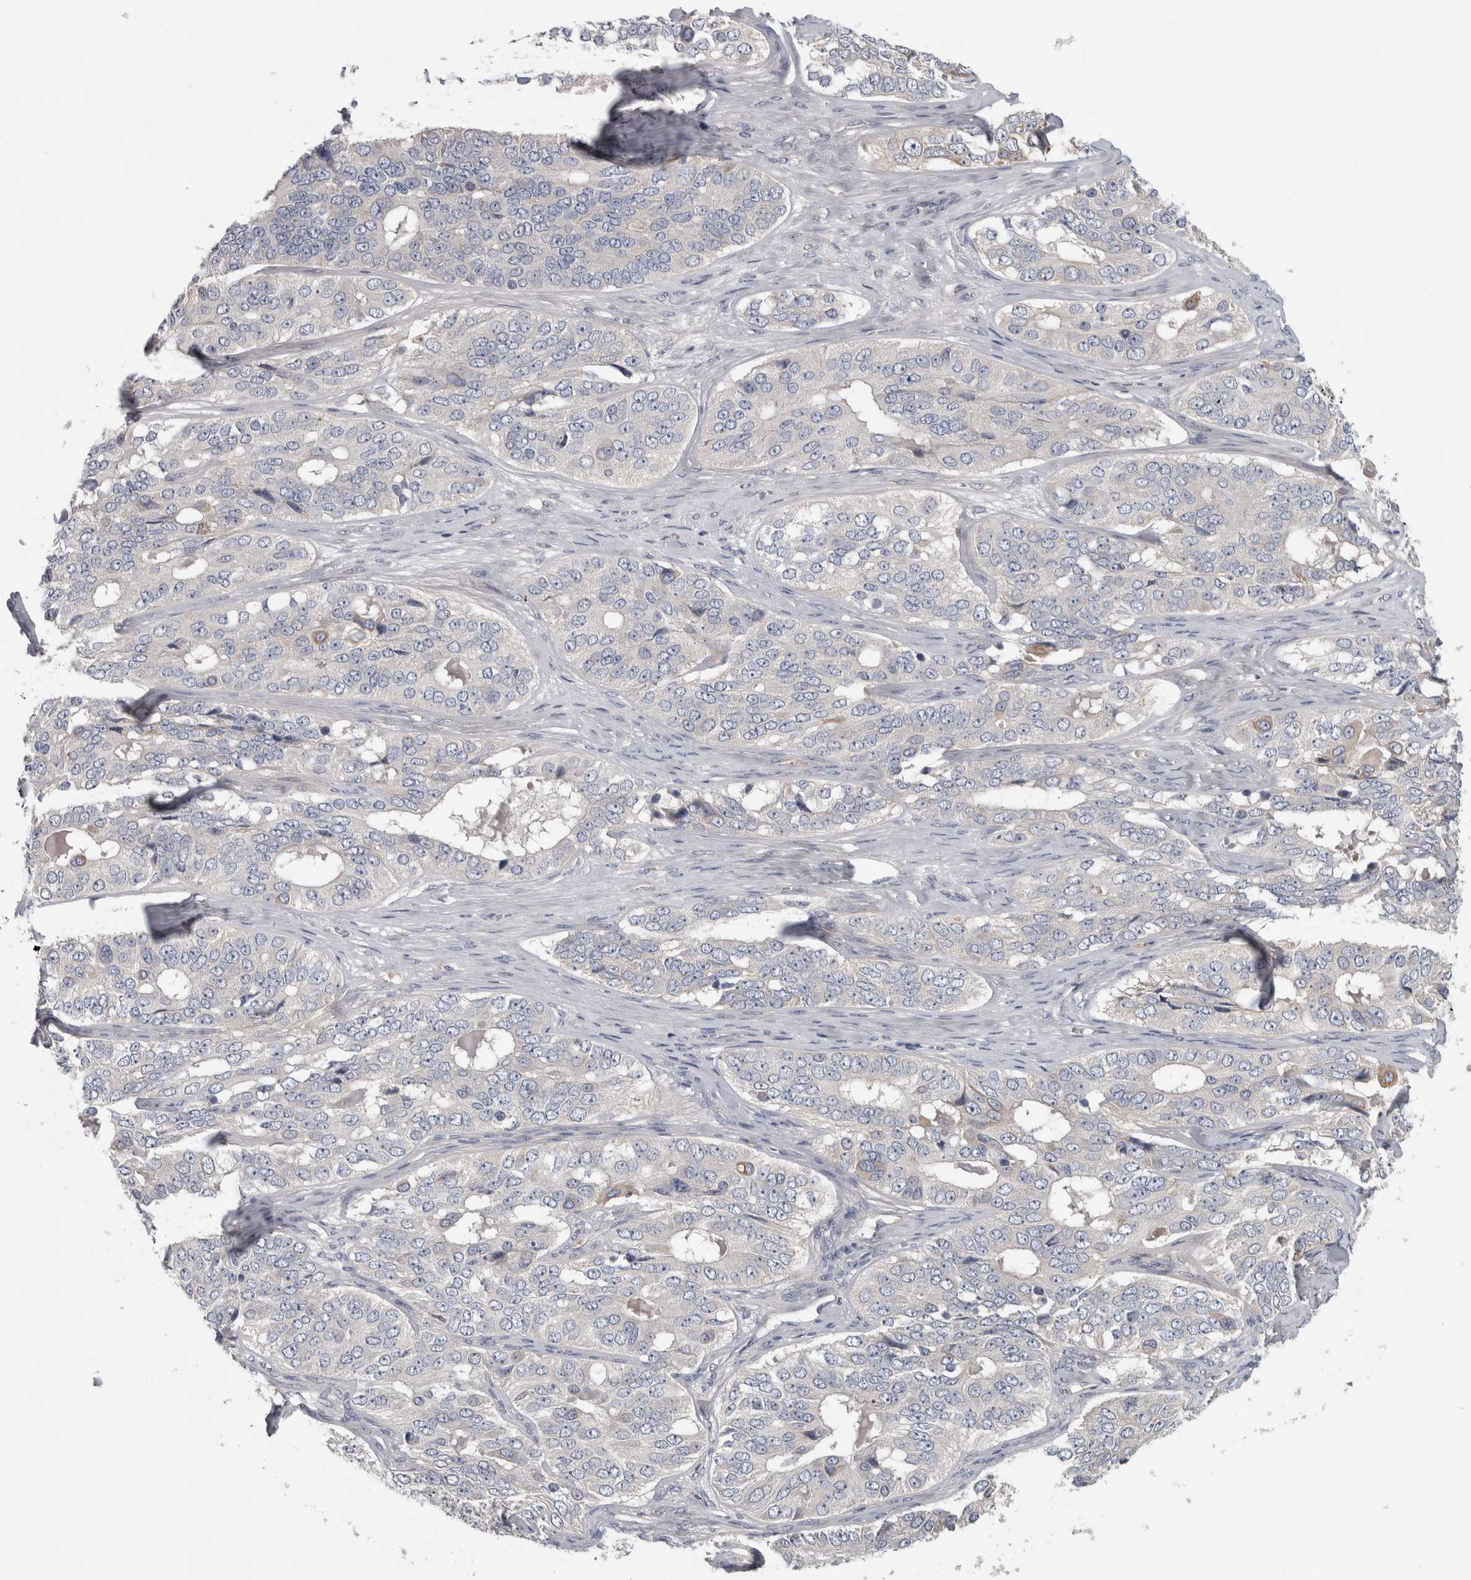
{"staining": {"intensity": "negative", "quantity": "none", "location": "none"}, "tissue": "ovarian cancer", "cell_type": "Tumor cells", "image_type": "cancer", "snomed": [{"axis": "morphology", "description": "Carcinoma, endometroid"}, {"axis": "topography", "description": "Ovary"}], "caption": "The micrograph displays no significant staining in tumor cells of ovarian cancer (endometroid carcinoma).", "gene": "ATXN2", "patient": {"sex": "female", "age": 51}}